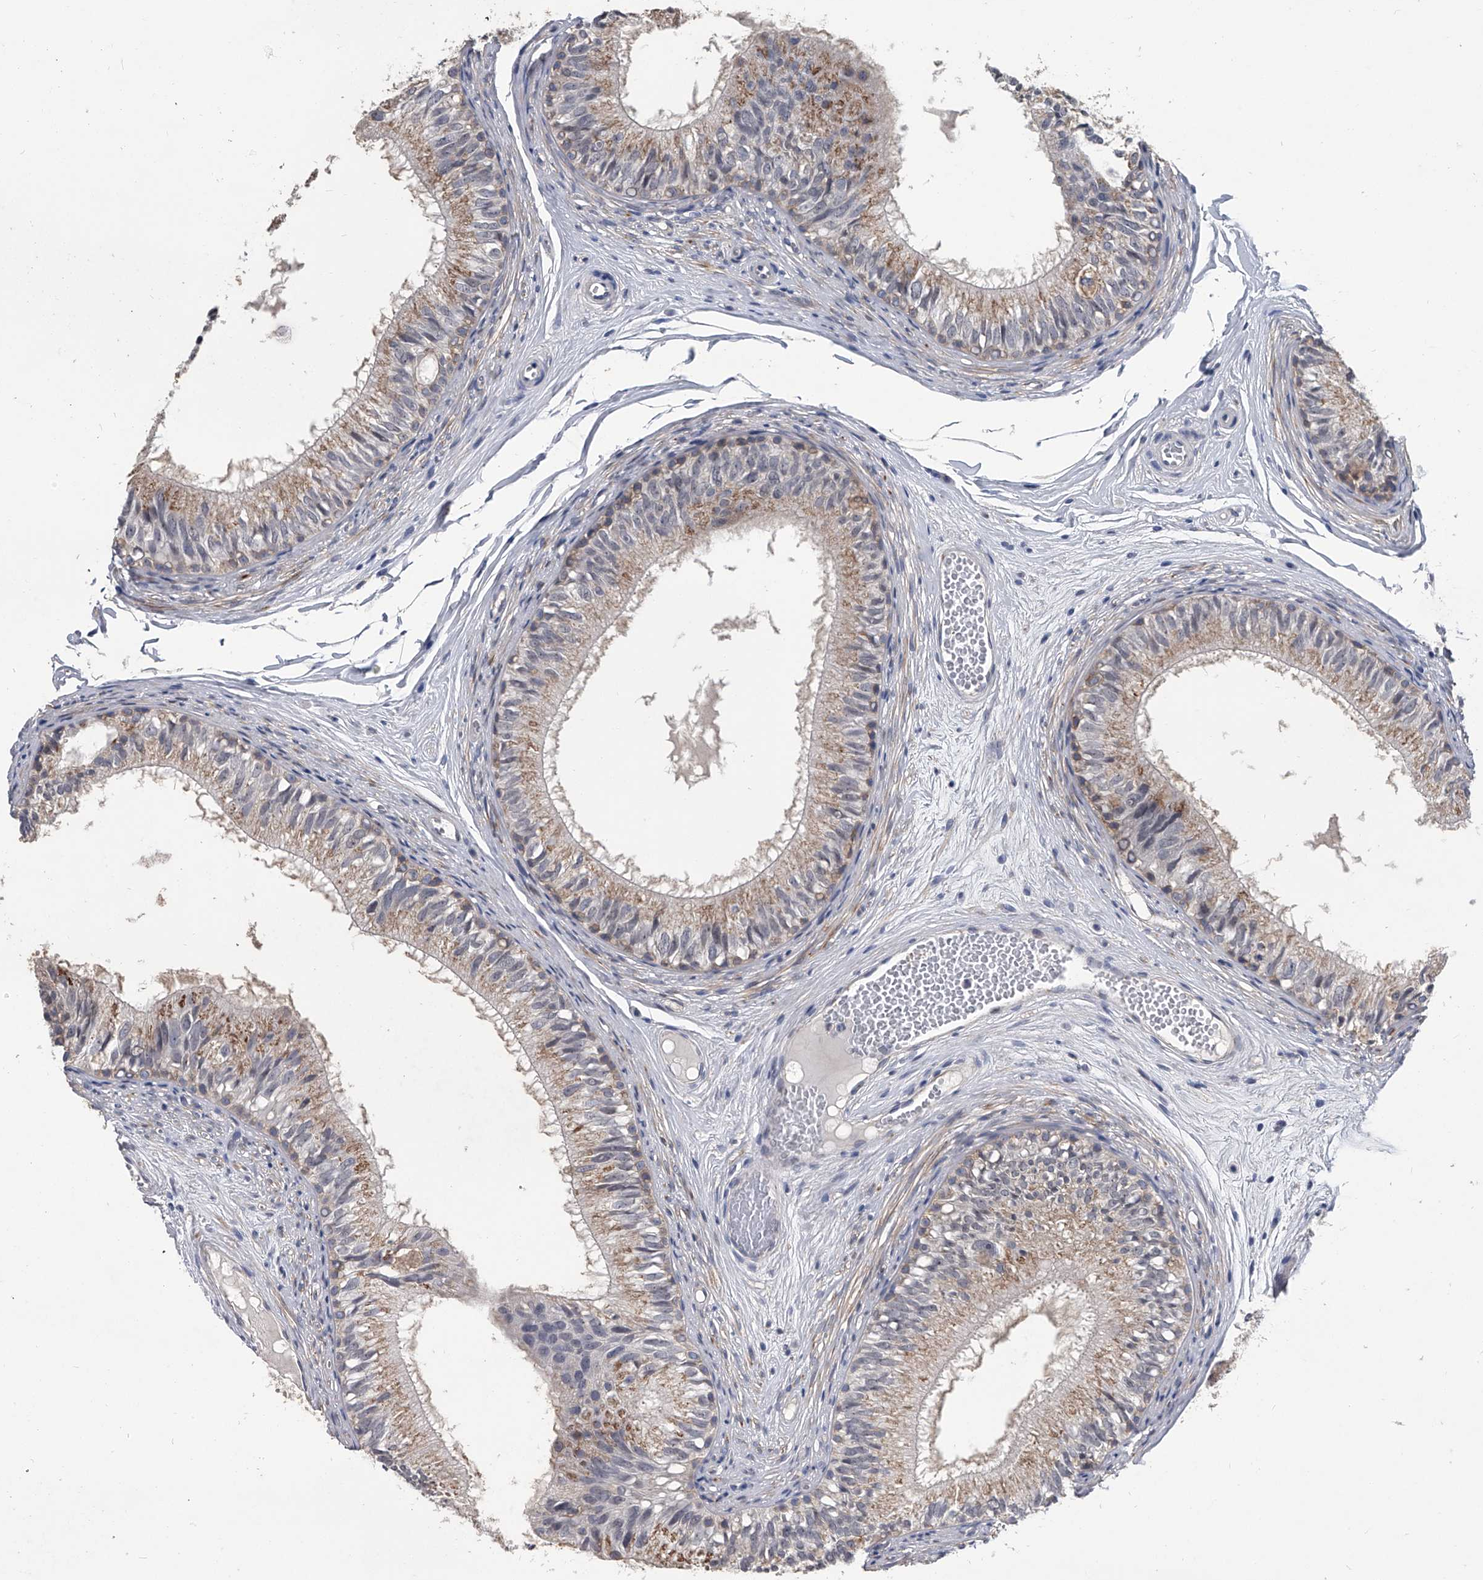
{"staining": {"intensity": "weak", "quantity": "25%-75%", "location": "cytoplasmic/membranous"}, "tissue": "epididymis", "cell_type": "Glandular cells", "image_type": "normal", "snomed": [{"axis": "morphology", "description": "Normal tissue, NOS"}, {"axis": "morphology", "description": "Seminoma in situ"}, {"axis": "topography", "description": "Testis"}, {"axis": "topography", "description": "Epididymis"}], "caption": "Epididymis was stained to show a protein in brown. There is low levels of weak cytoplasmic/membranous staining in about 25%-75% of glandular cells. (DAB (3,3'-diaminobenzidine) IHC with brightfield microscopy, high magnification).", "gene": "MAP4K3", "patient": {"sex": "male", "age": 28}}